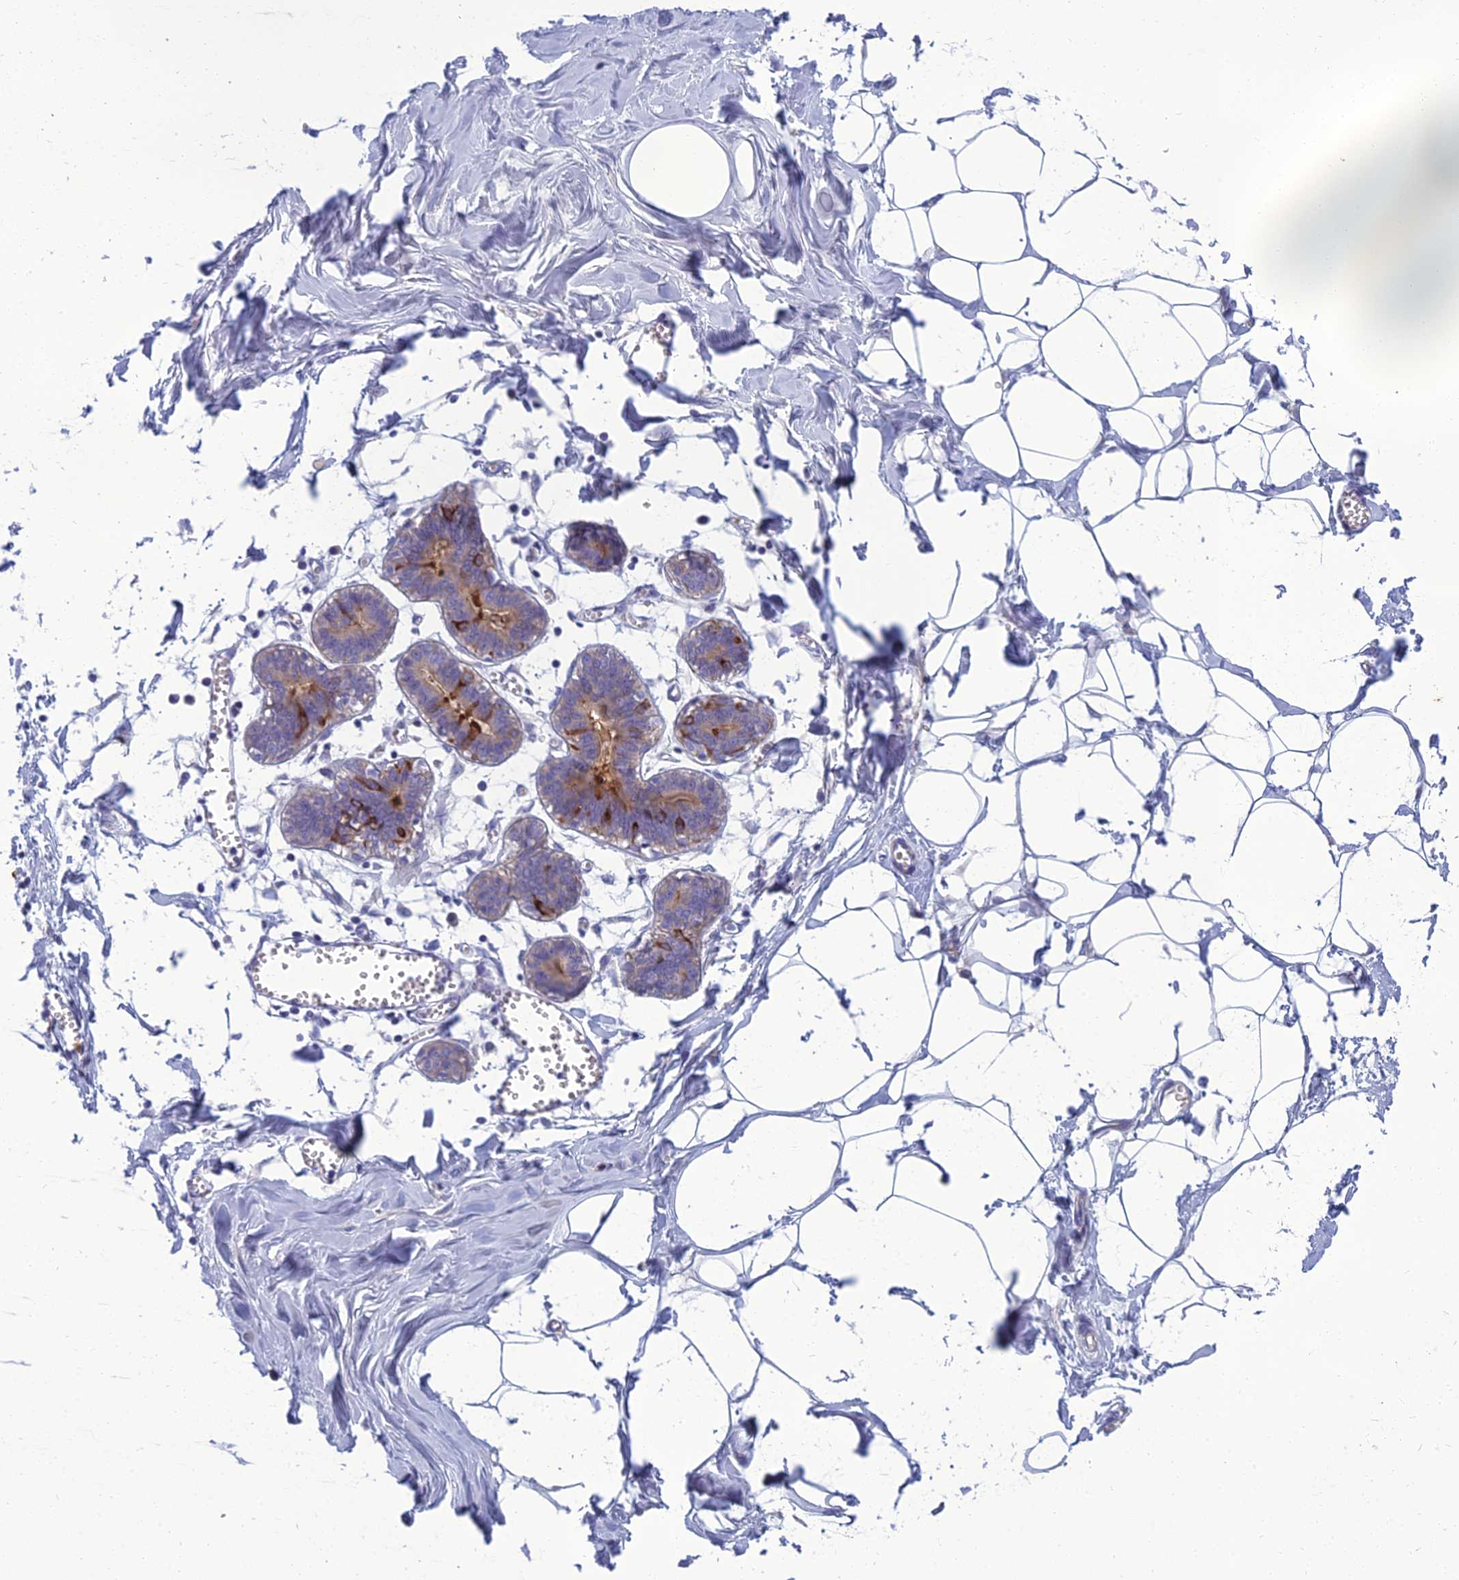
{"staining": {"intensity": "negative", "quantity": "none", "location": "none"}, "tissue": "breast", "cell_type": "Adipocytes", "image_type": "normal", "snomed": [{"axis": "morphology", "description": "Normal tissue, NOS"}, {"axis": "topography", "description": "Breast"}], "caption": "Immunohistochemistry (IHC) image of normal breast stained for a protein (brown), which shows no positivity in adipocytes.", "gene": "SPTLC3", "patient": {"sex": "female", "age": 27}}